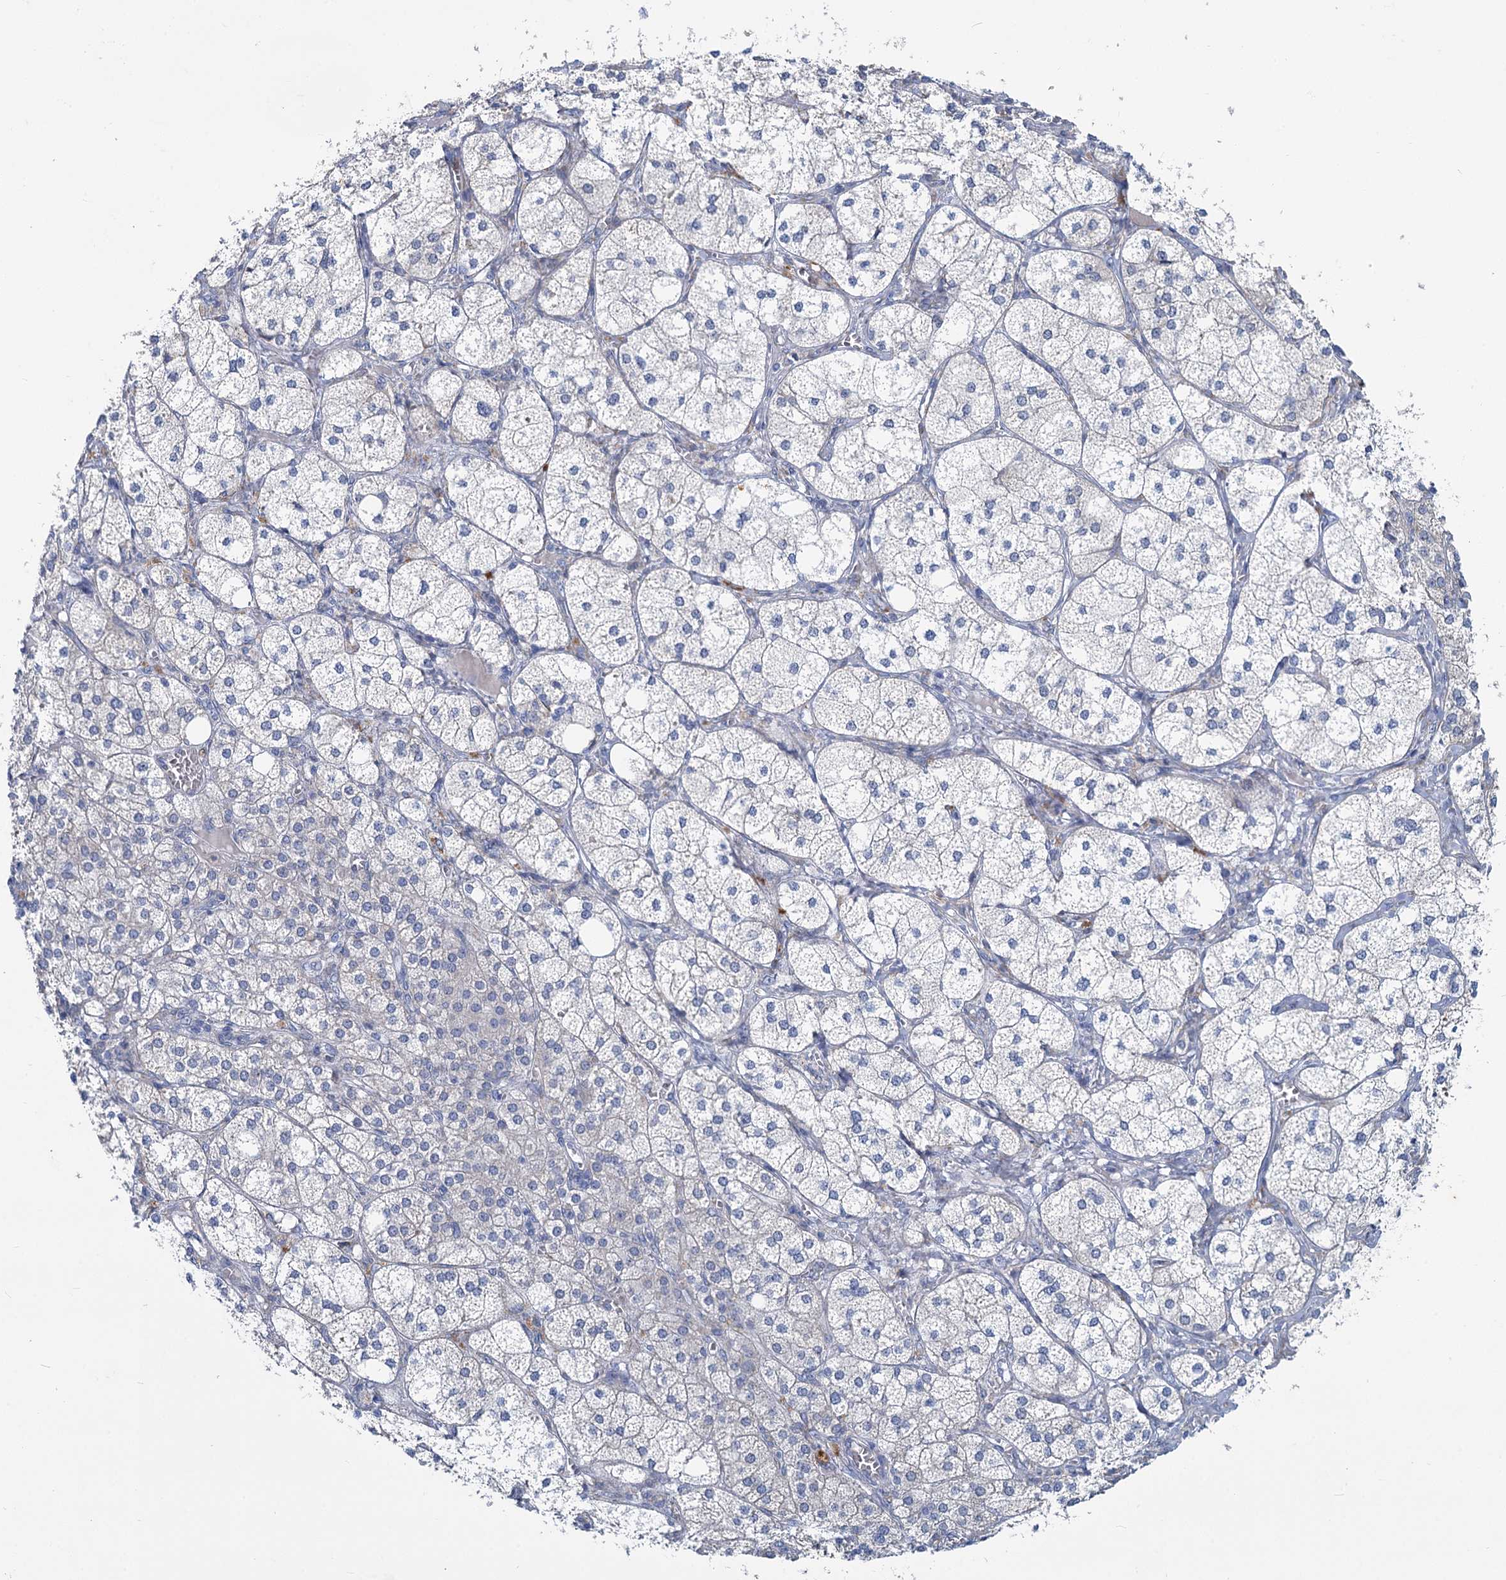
{"staining": {"intensity": "moderate", "quantity": "<25%", "location": "cytoplasmic/membranous"}, "tissue": "adrenal gland", "cell_type": "Glandular cells", "image_type": "normal", "snomed": [{"axis": "morphology", "description": "Normal tissue, NOS"}, {"axis": "topography", "description": "Adrenal gland"}], "caption": "Protein staining by immunohistochemistry (IHC) shows moderate cytoplasmic/membranous expression in about <25% of glandular cells in unremarkable adrenal gland.", "gene": "PRSS35", "patient": {"sex": "female", "age": 61}}